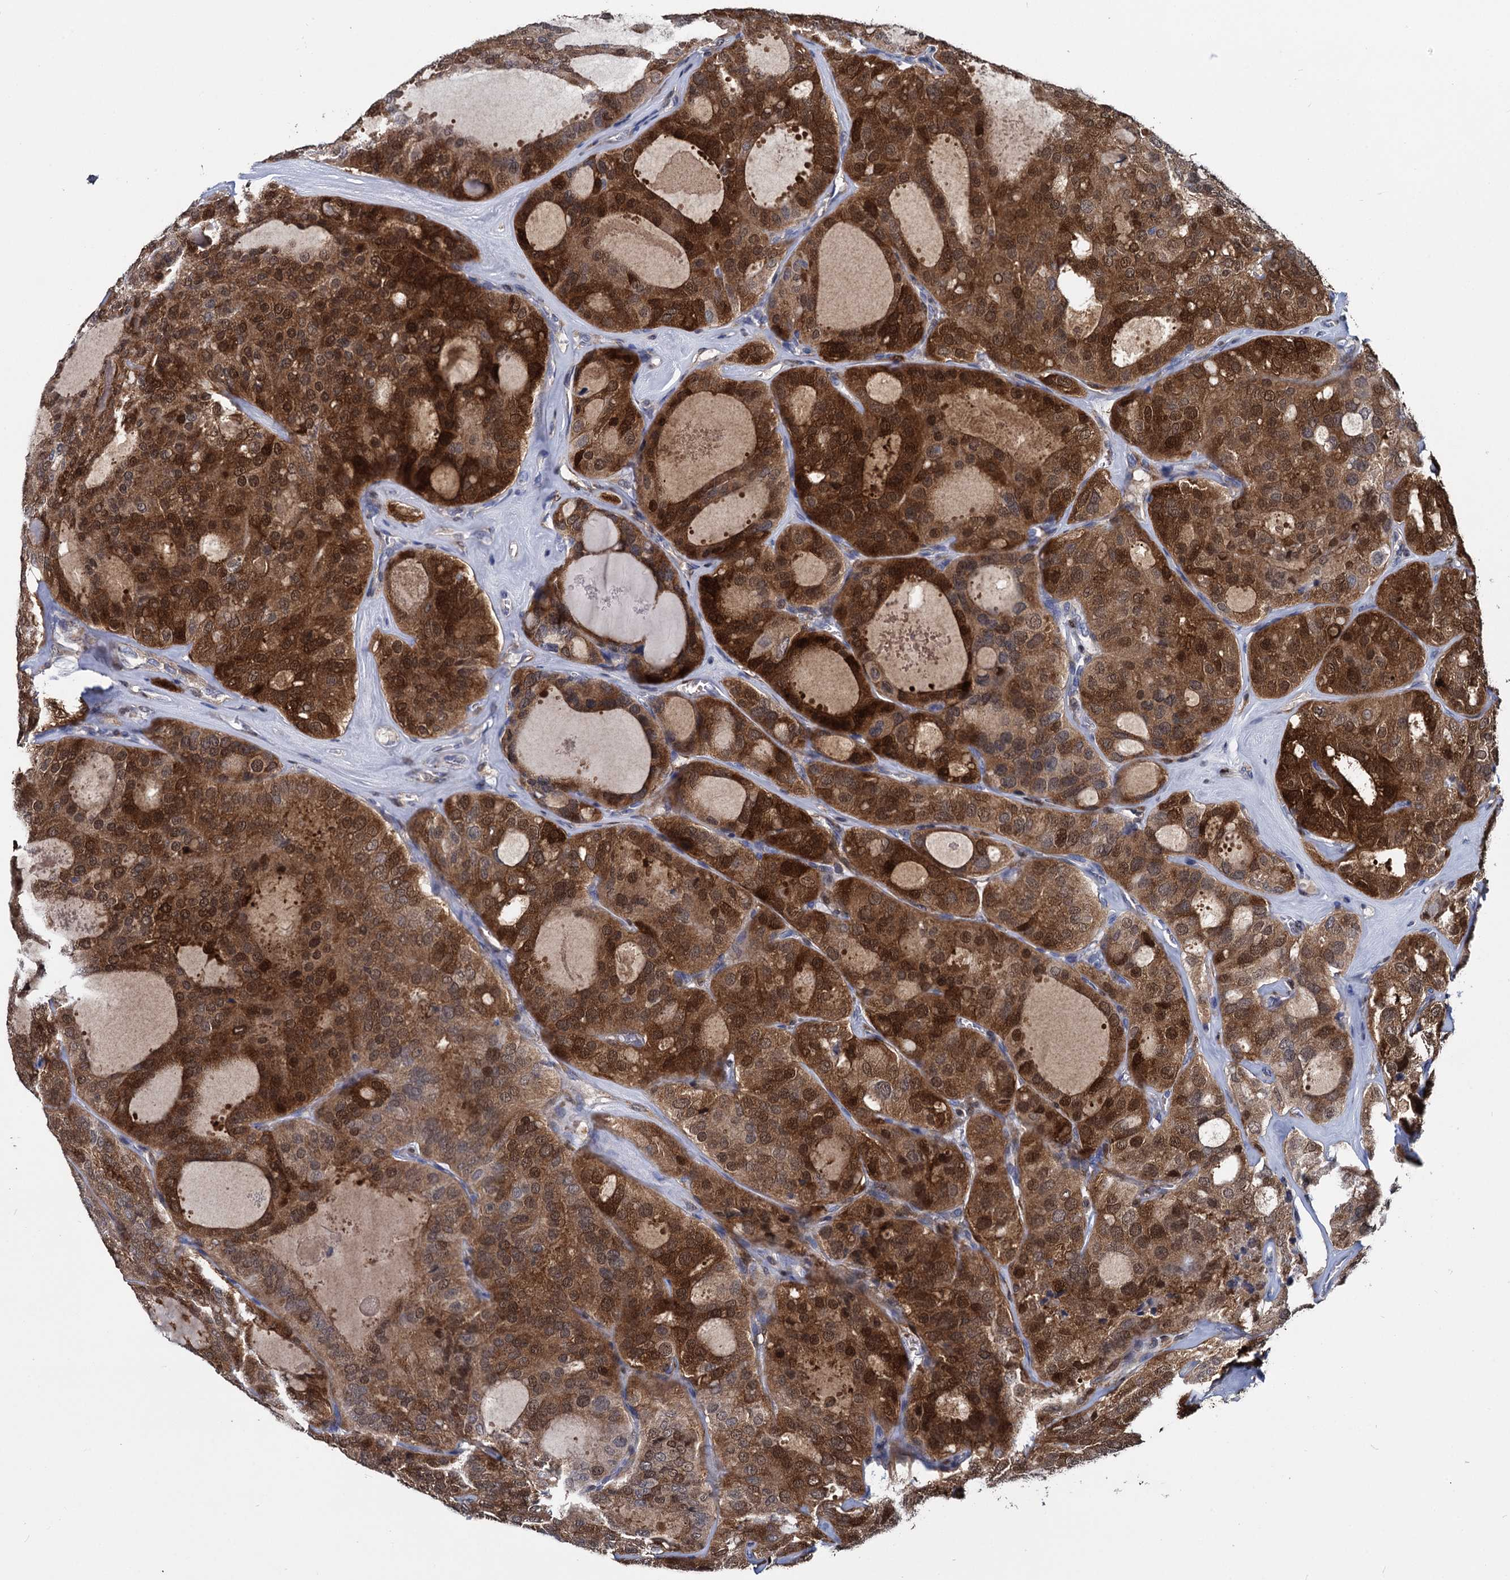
{"staining": {"intensity": "strong", "quantity": ">75%", "location": "cytoplasmic/membranous,nuclear"}, "tissue": "thyroid cancer", "cell_type": "Tumor cells", "image_type": "cancer", "snomed": [{"axis": "morphology", "description": "Follicular adenoma carcinoma, NOS"}, {"axis": "topography", "description": "Thyroid gland"}], "caption": "Human thyroid cancer (follicular adenoma carcinoma) stained with a brown dye displays strong cytoplasmic/membranous and nuclear positive positivity in about >75% of tumor cells.", "gene": "GSTM3", "patient": {"sex": "male", "age": 75}}